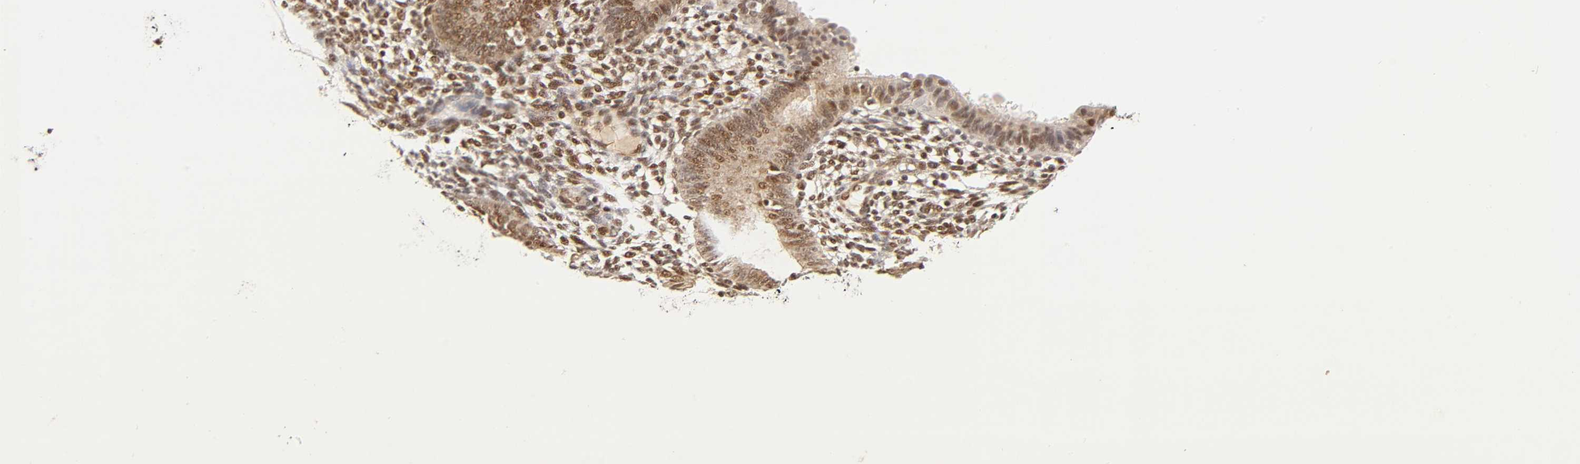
{"staining": {"intensity": "weak", "quantity": "25%-75%", "location": "cytoplasmic/membranous,nuclear"}, "tissue": "endometrium", "cell_type": "Cells in endometrial stroma", "image_type": "normal", "snomed": [{"axis": "morphology", "description": "Normal tissue, NOS"}, {"axis": "topography", "description": "Endometrium"}], "caption": "Weak cytoplasmic/membranous,nuclear positivity is appreciated in approximately 25%-75% of cells in endometrial stroma in normal endometrium.", "gene": "TAF10", "patient": {"sex": "female", "age": 61}}